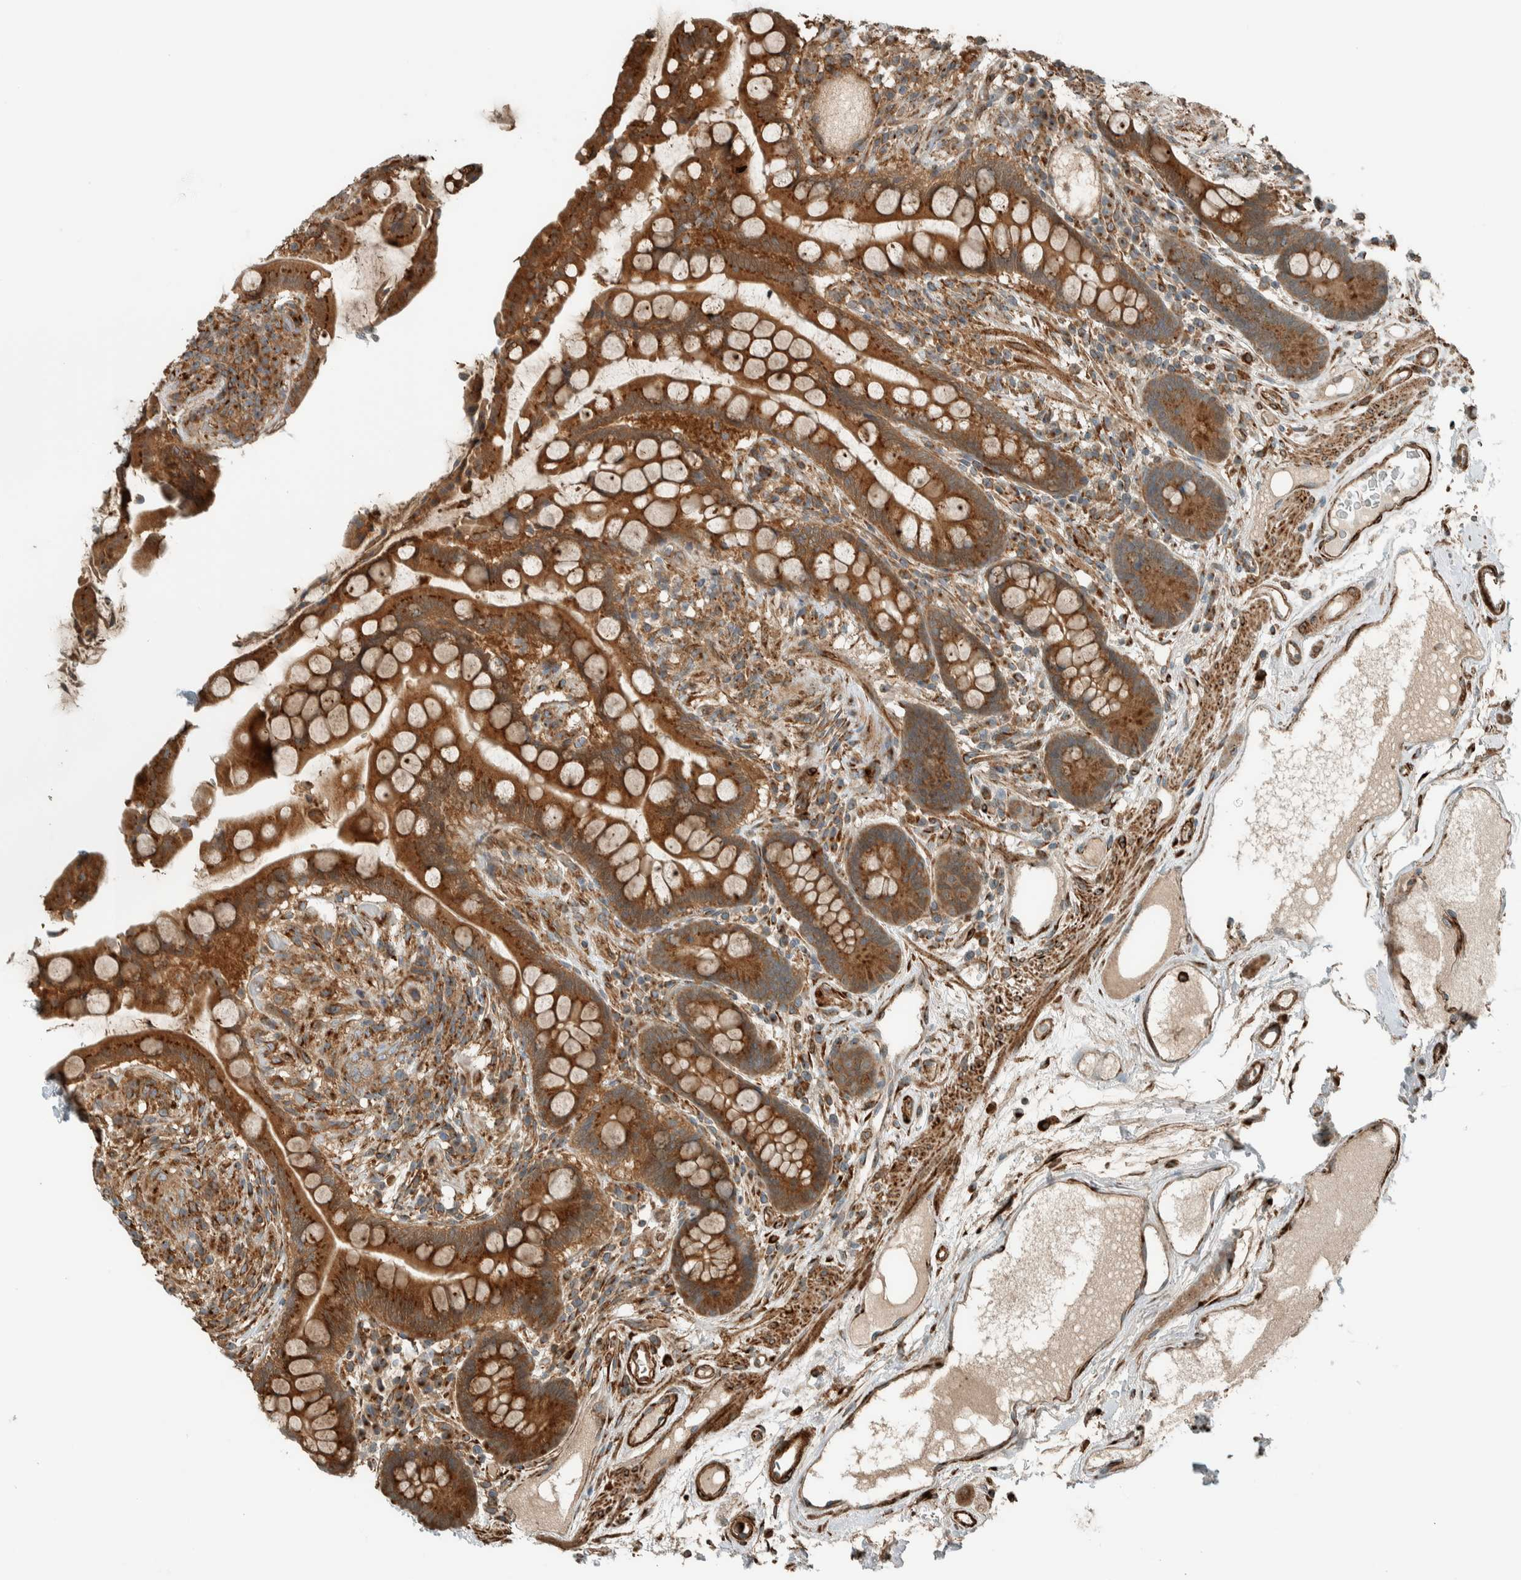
{"staining": {"intensity": "strong", "quantity": ">75%", "location": "cytoplasmic/membranous"}, "tissue": "colon", "cell_type": "Endothelial cells", "image_type": "normal", "snomed": [{"axis": "morphology", "description": "Normal tissue, NOS"}, {"axis": "topography", "description": "Colon"}], "caption": "Colon stained with a brown dye shows strong cytoplasmic/membranous positive expression in about >75% of endothelial cells.", "gene": "EXOC7", "patient": {"sex": "male", "age": 73}}